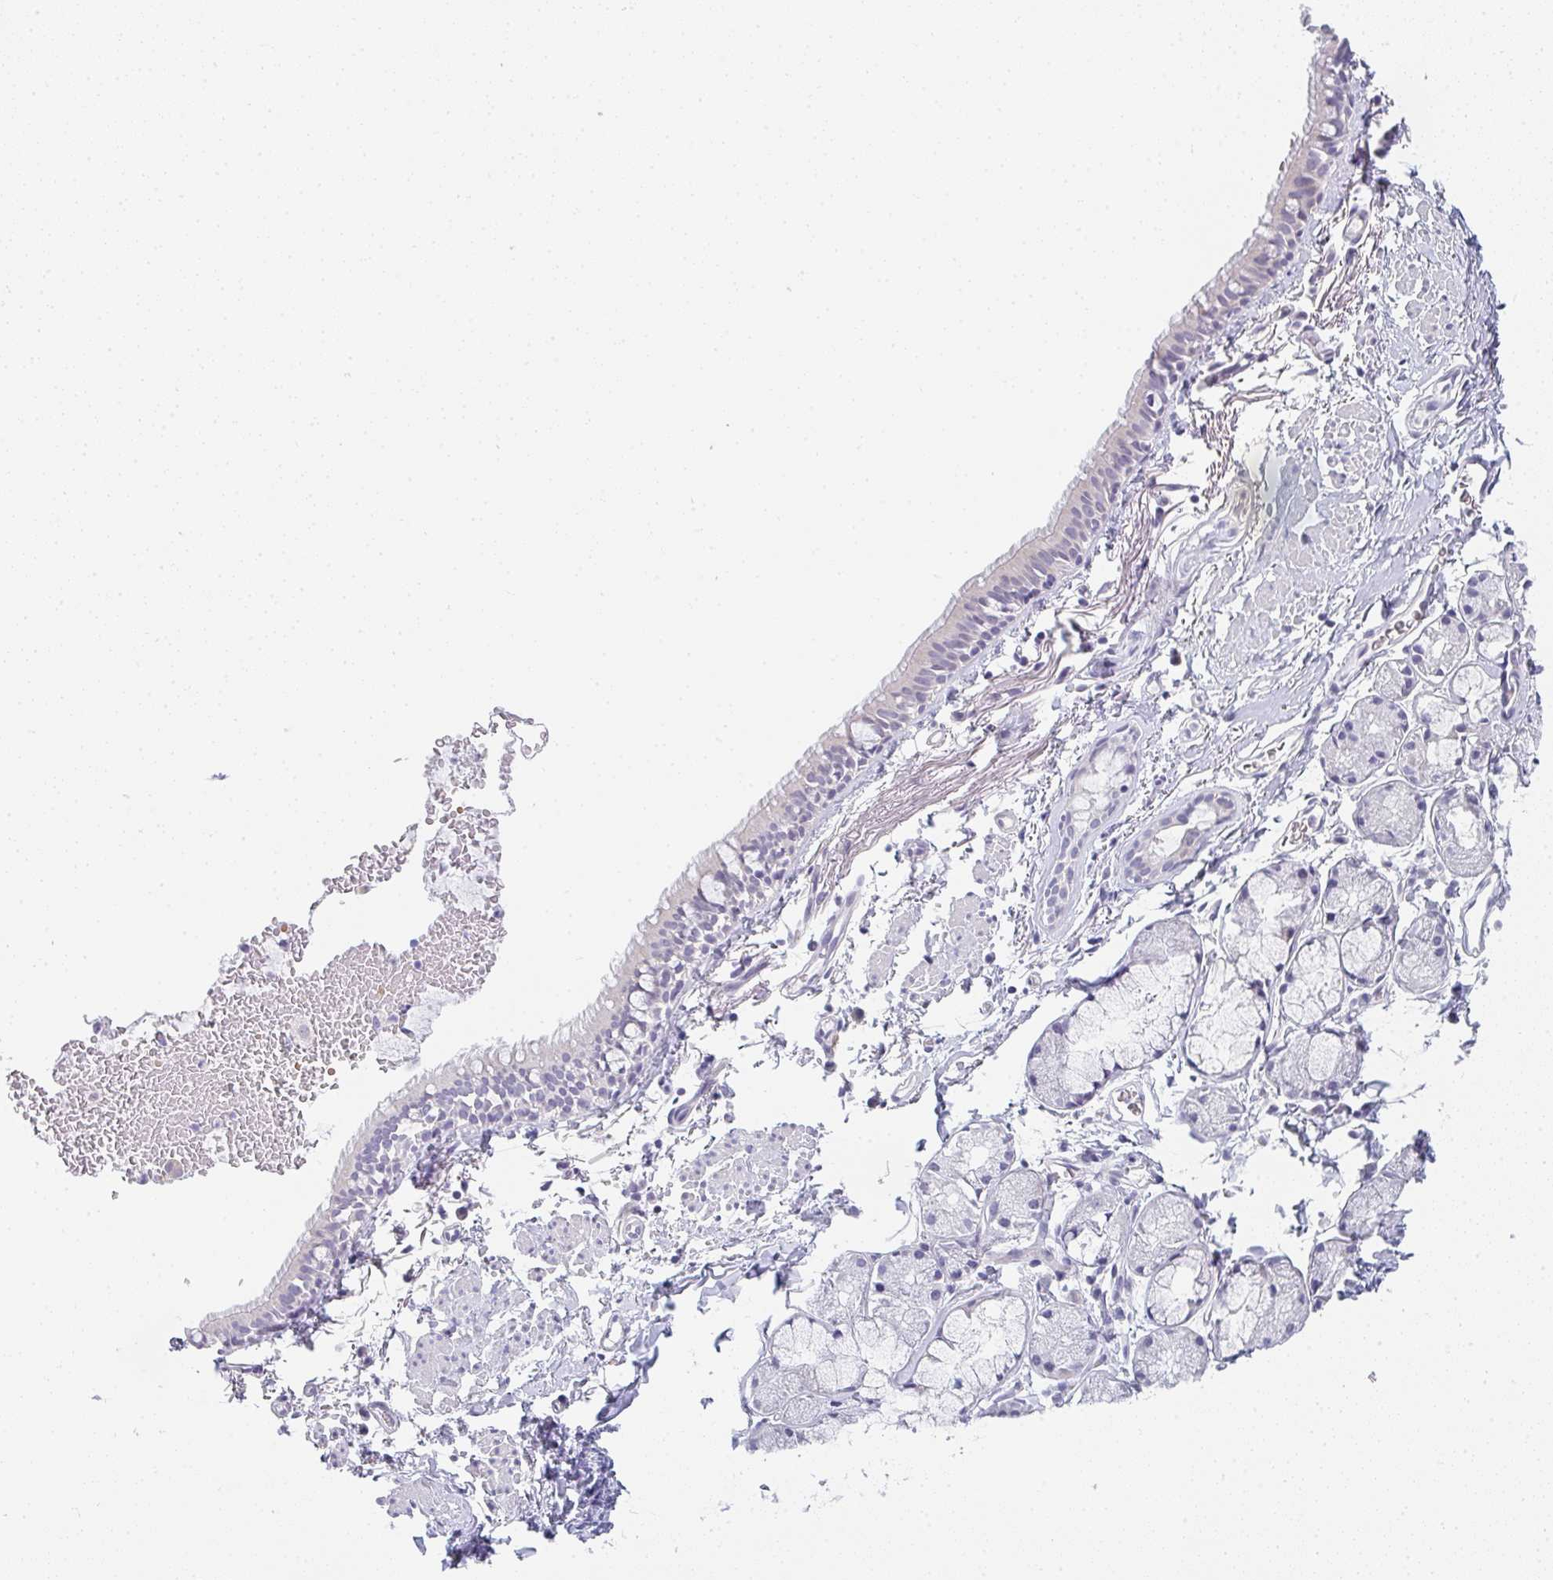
{"staining": {"intensity": "negative", "quantity": "none", "location": "none"}, "tissue": "bronchus", "cell_type": "Respiratory epithelial cells", "image_type": "normal", "snomed": [{"axis": "morphology", "description": "Normal tissue, NOS"}, {"axis": "topography", "description": "Lymph node"}, {"axis": "topography", "description": "Cartilage tissue"}, {"axis": "topography", "description": "Bronchus"}], "caption": "This is an IHC photomicrograph of benign bronchus. There is no expression in respiratory epithelial cells.", "gene": "NEU2", "patient": {"sex": "female", "age": 70}}